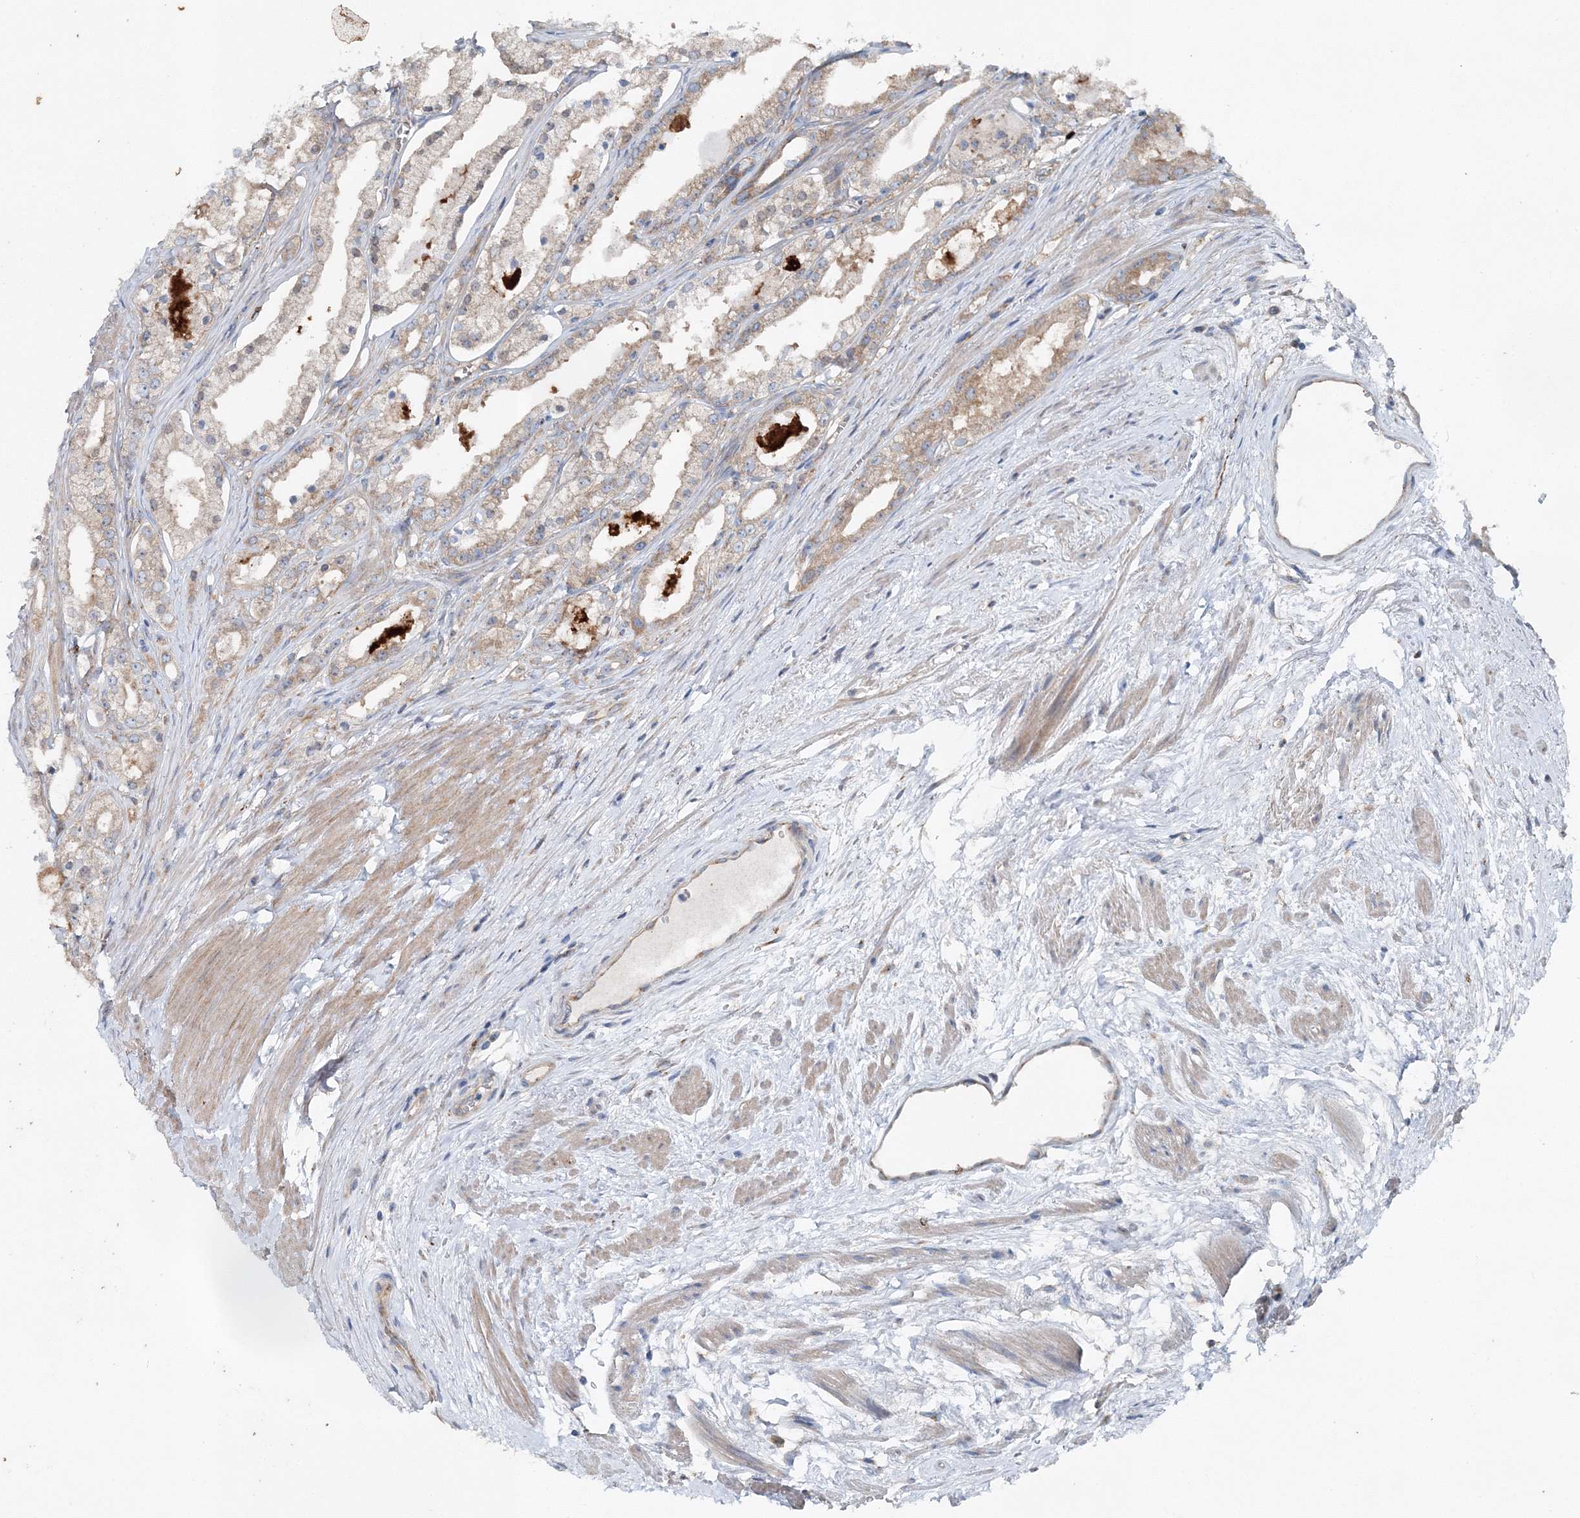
{"staining": {"intensity": "moderate", "quantity": "25%-75%", "location": "cytoplasmic/membranous"}, "tissue": "prostate cancer", "cell_type": "Tumor cells", "image_type": "cancer", "snomed": [{"axis": "morphology", "description": "Adenocarcinoma, High grade"}, {"axis": "topography", "description": "Prostate"}], "caption": "Immunohistochemical staining of adenocarcinoma (high-grade) (prostate) displays medium levels of moderate cytoplasmic/membranous positivity in approximately 25%-75% of tumor cells. (DAB IHC, brown staining for protein, blue staining for nuclei).", "gene": "MPHOSPH9", "patient": {"sex": "male", "age": 68}}